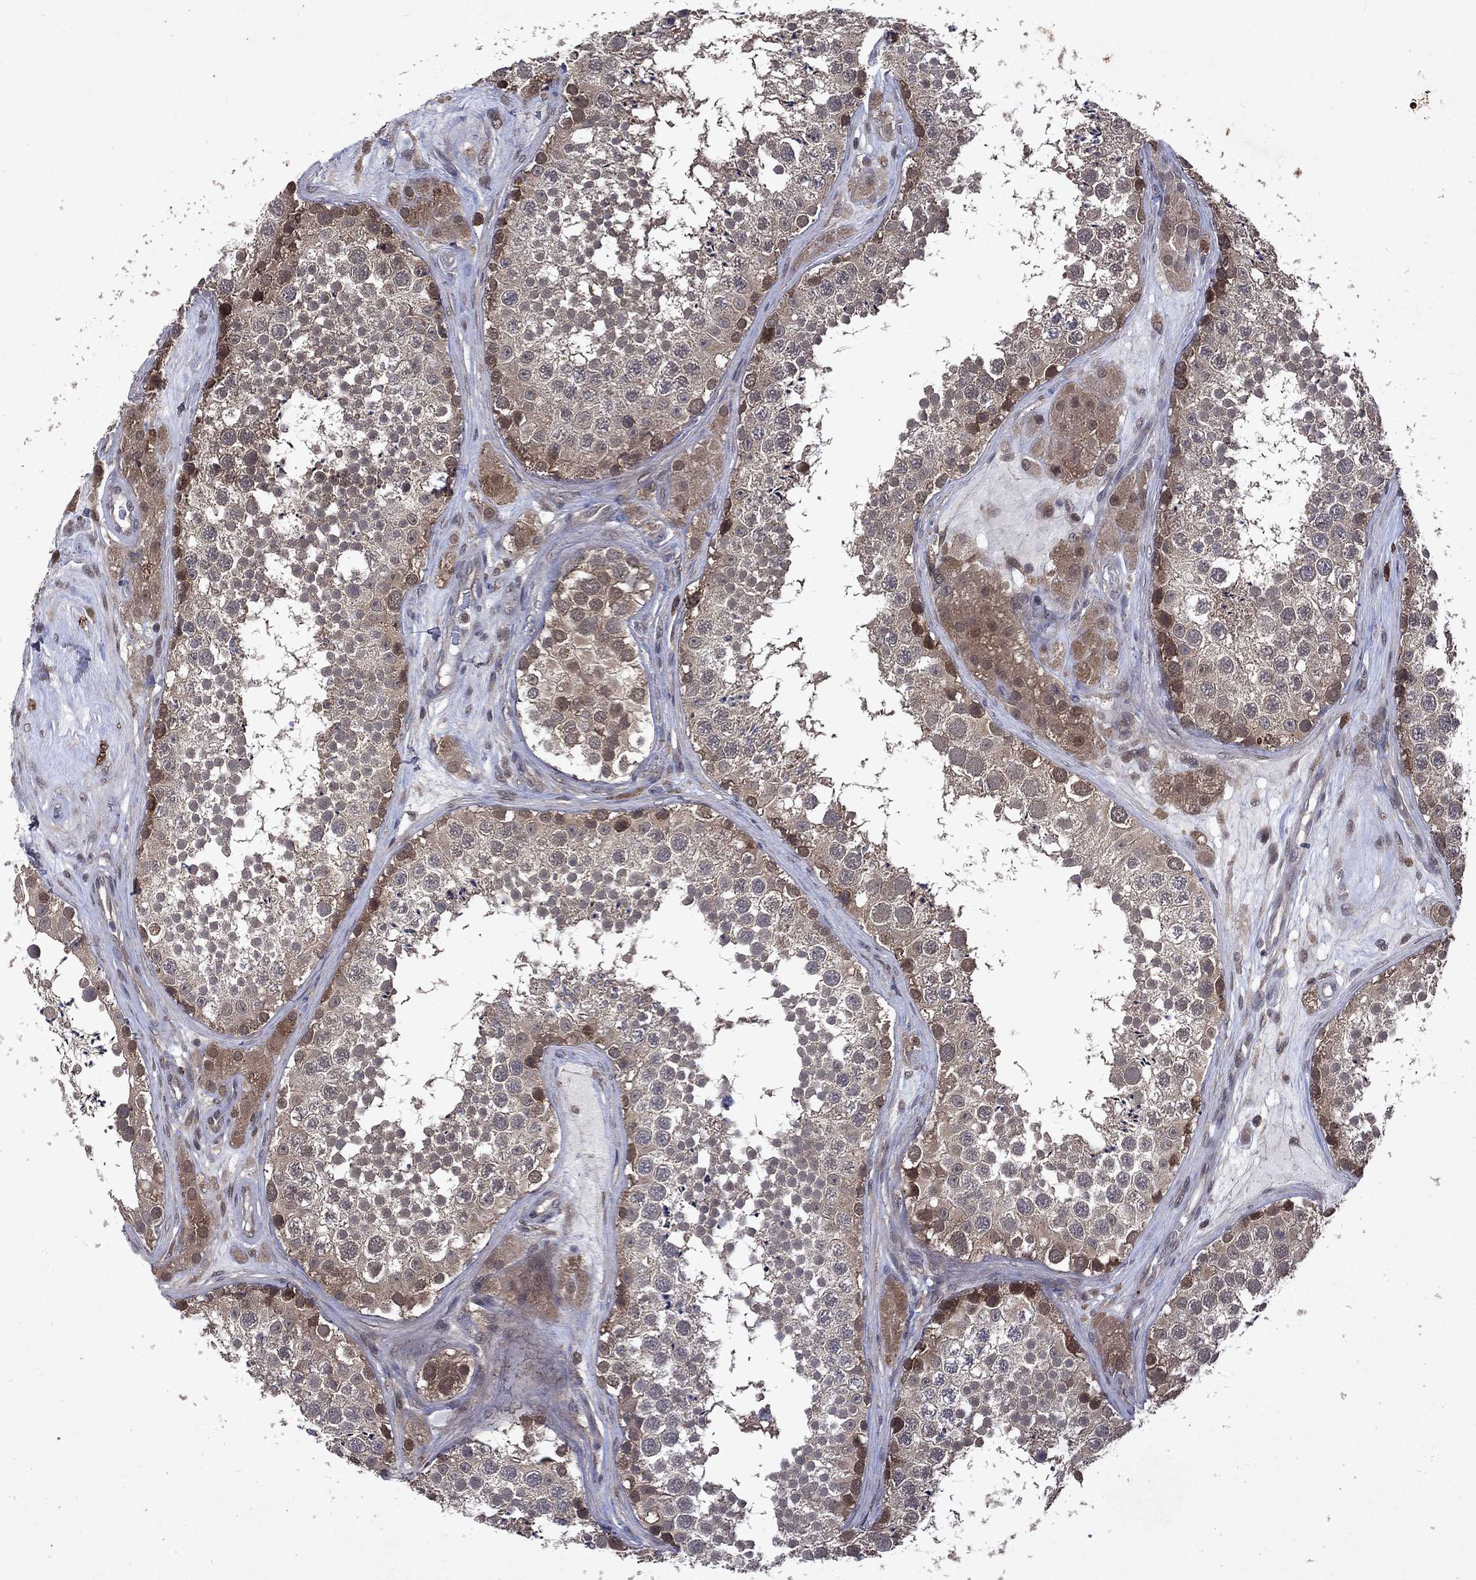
{"staining": {"intensity": "strong", "quantity": "<25%", "location": "nuclear"}, "tissue": "testis", "cell_type": "Cells in seminiferous ducts", "image_type": "normal", "snomed": [{"axis": "morphology", "description": "Normal tissue, NOS"}, {"axis": "topography", "description": "Testis"}], "caption": "Immunohistochemical staining of normal testis displays <25% levels of strong nuclear protein positivity in approximately <25% of cells in seminiferous ducts. (DAB = brown stain, brightfield microscopy at high magnification).", "gene": "MTAP", "patient": {"sex": "male", "age": 41}}